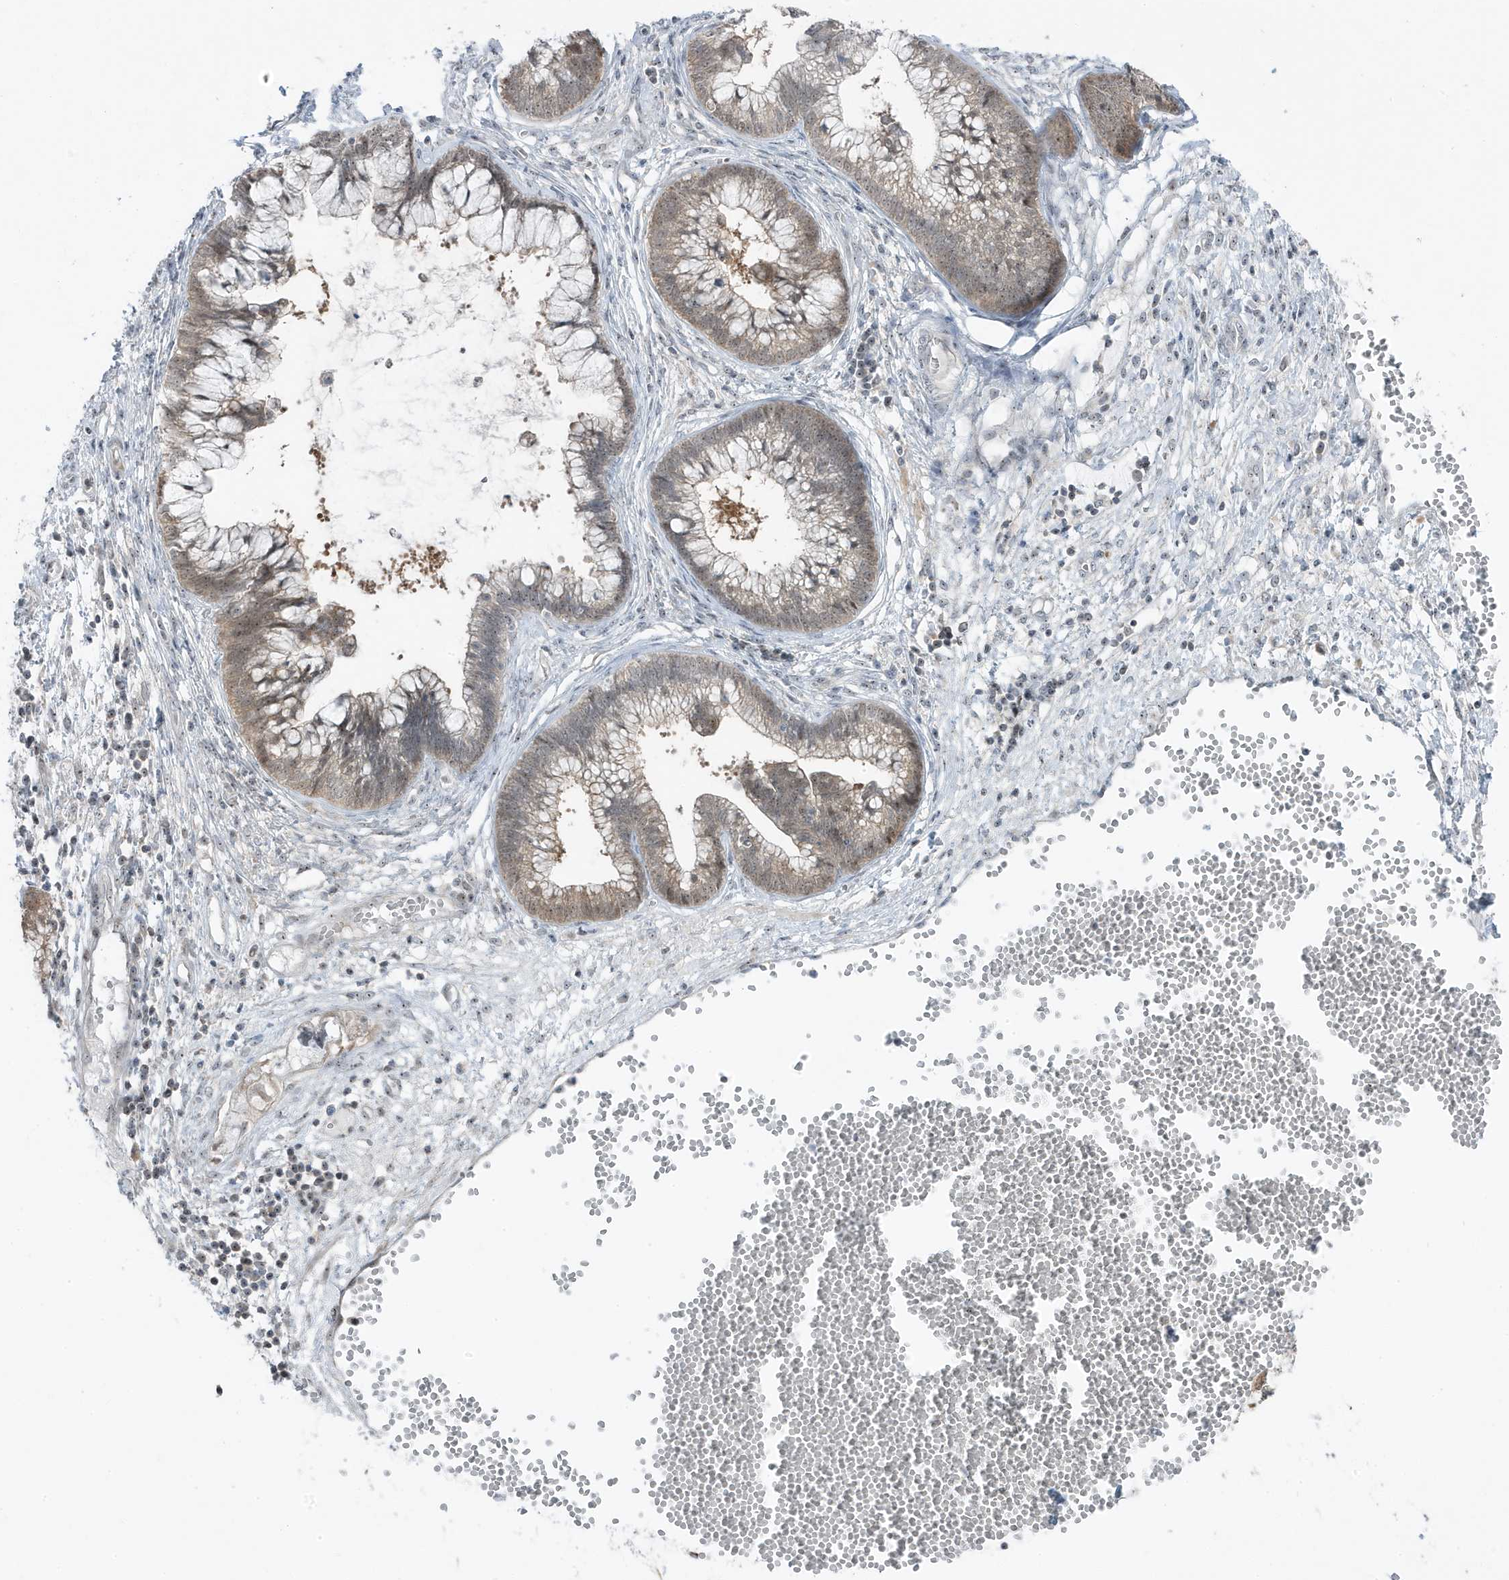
{"staining": {"intensity": "weak", "quantity": "25%-75%", "location": "nuclear"}, "tissue": "cervical cancer", "cell_type": "Tumor cells", "image_type": "cancer", "snomed": [{"axis": "morphology", "description": "Adenocarcinoma, NOS"}, {"axis": "topography", "description": "Cervix"}], "caption": "Cervical cancer (adenocarcinoma) stained with a brown dye exhibits weak nuclear positive staining in about 25%-75% of tumor cells.", "gene": "TSEN15", "patient": {"sex": "female", "age": 44}}